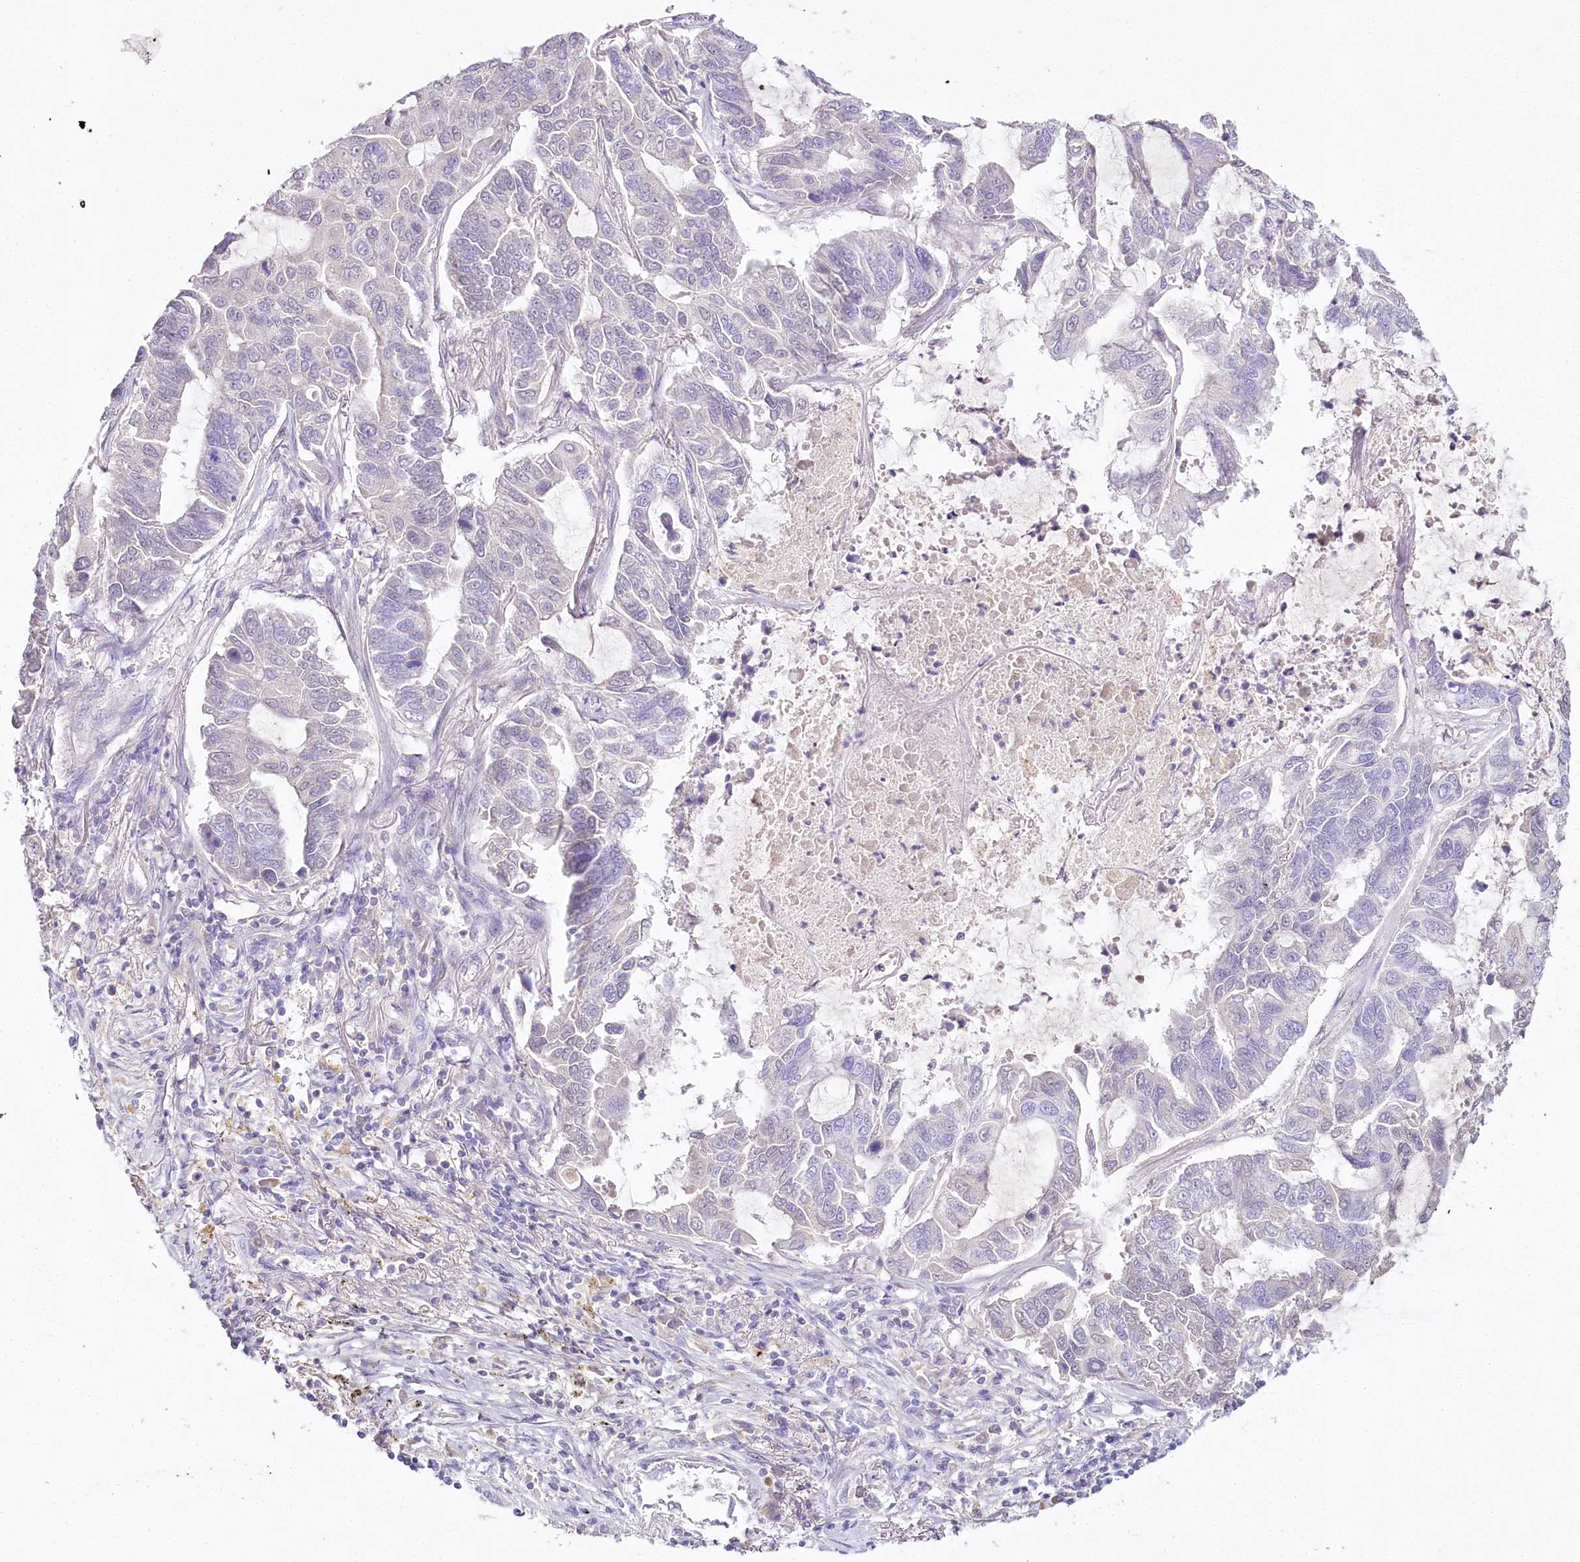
{"staining": {"intensity": "negative", "quantity": "none", "location": "none"}, "tissue": "lung cancer", "cell_type": "Tumor cells", "image_type": "cancer", "snomed": [{"axis": "morphology", "description": "Adenocarcinoma, NOS"}, {"axis": "topography", "description": "Lung"}], "caption": "DAB (3,3'-diaminobenzidine) immunohistochemical staining of adenocarcinoma (lung) demonstrates no significant expression in tumor cells. (Immunohistochemistry, brightfield microscopy, high magnification).", "gene": "HPD", "patient": {"sex": "male", "age": 64}}